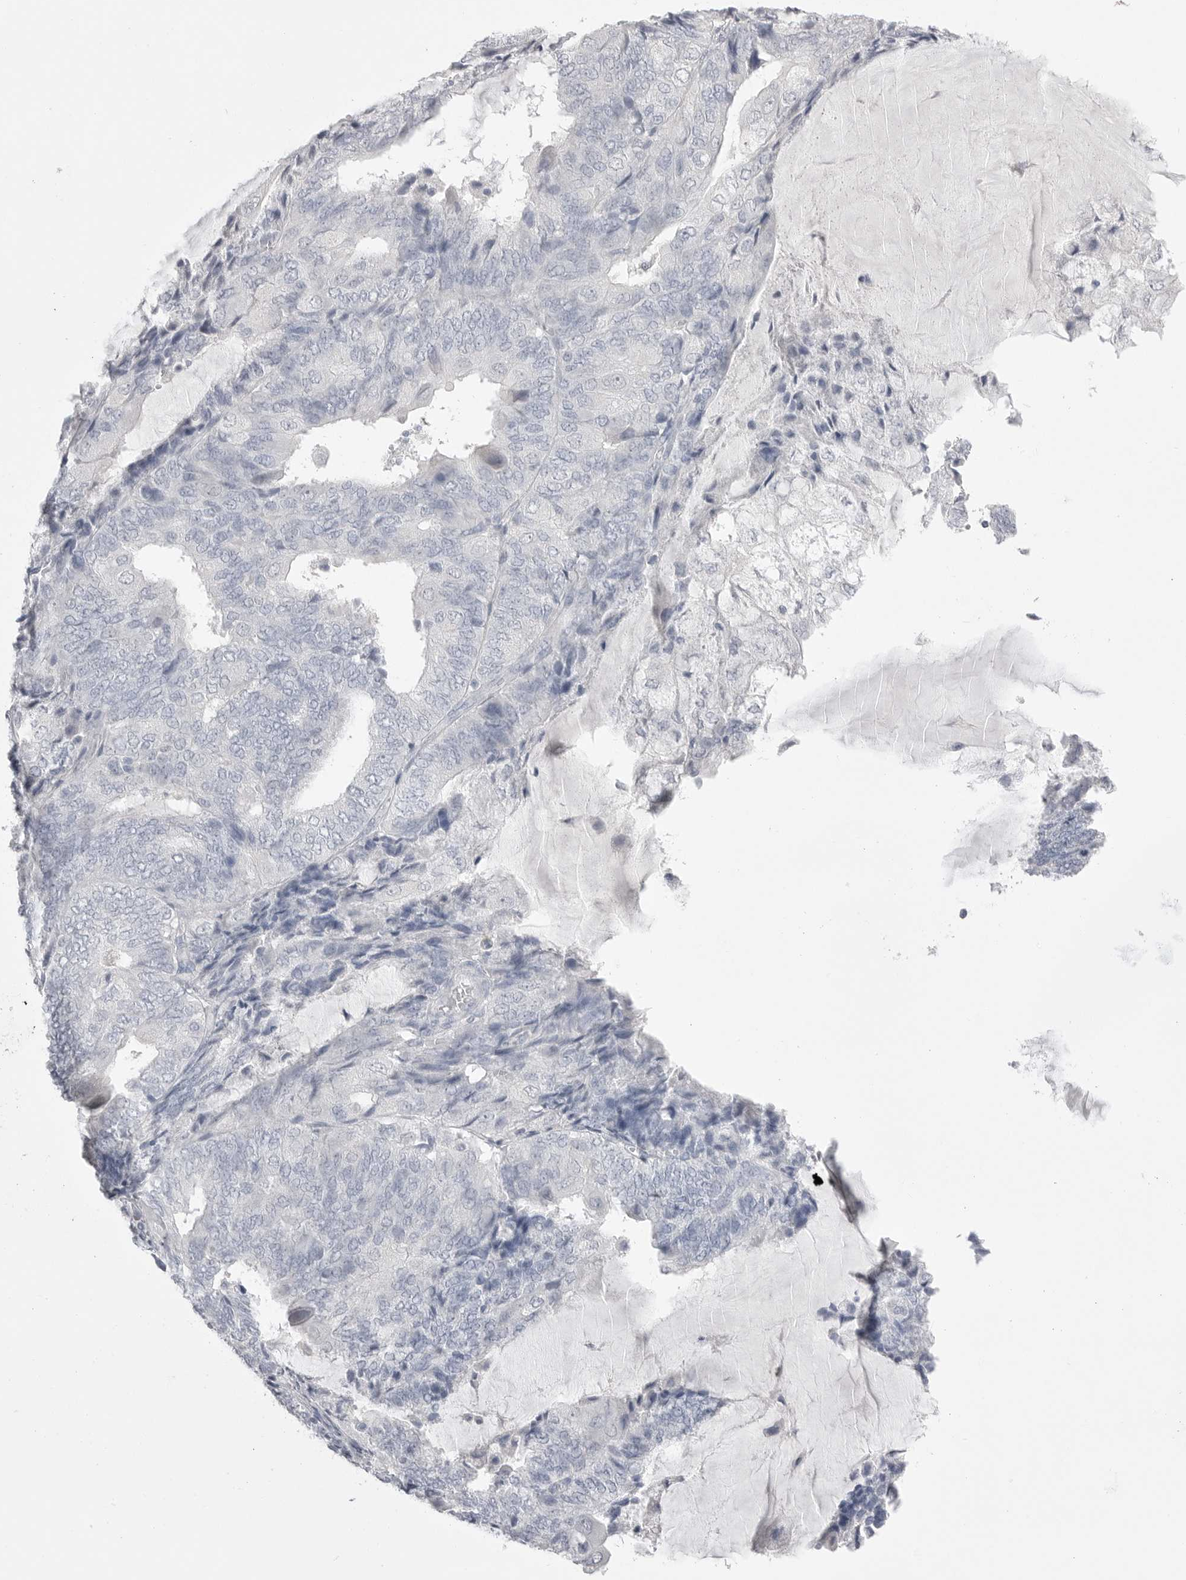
{"staining": {"intensity": "negative", "quantity": "none", "location": "none"}, "tissue": "endometrial cancer", "cell_type": "Tumor cells", "image_type": "cancer", "snomed": [{"axis": "morphology", "description": "Adenocarcinoma, NOS"}, {"axis": "topography", "description": "Endometrium"}], "caption": "IHC histopathology image of neoplastic tissue: endometrial cancer (adenocarcinoma) stained with DAB (3,3'-diaminobenzidine) shows no significant protein positivity in tumor cells.", "gene": "CPB1", "patient": {"sex": "female", "age": 81}}